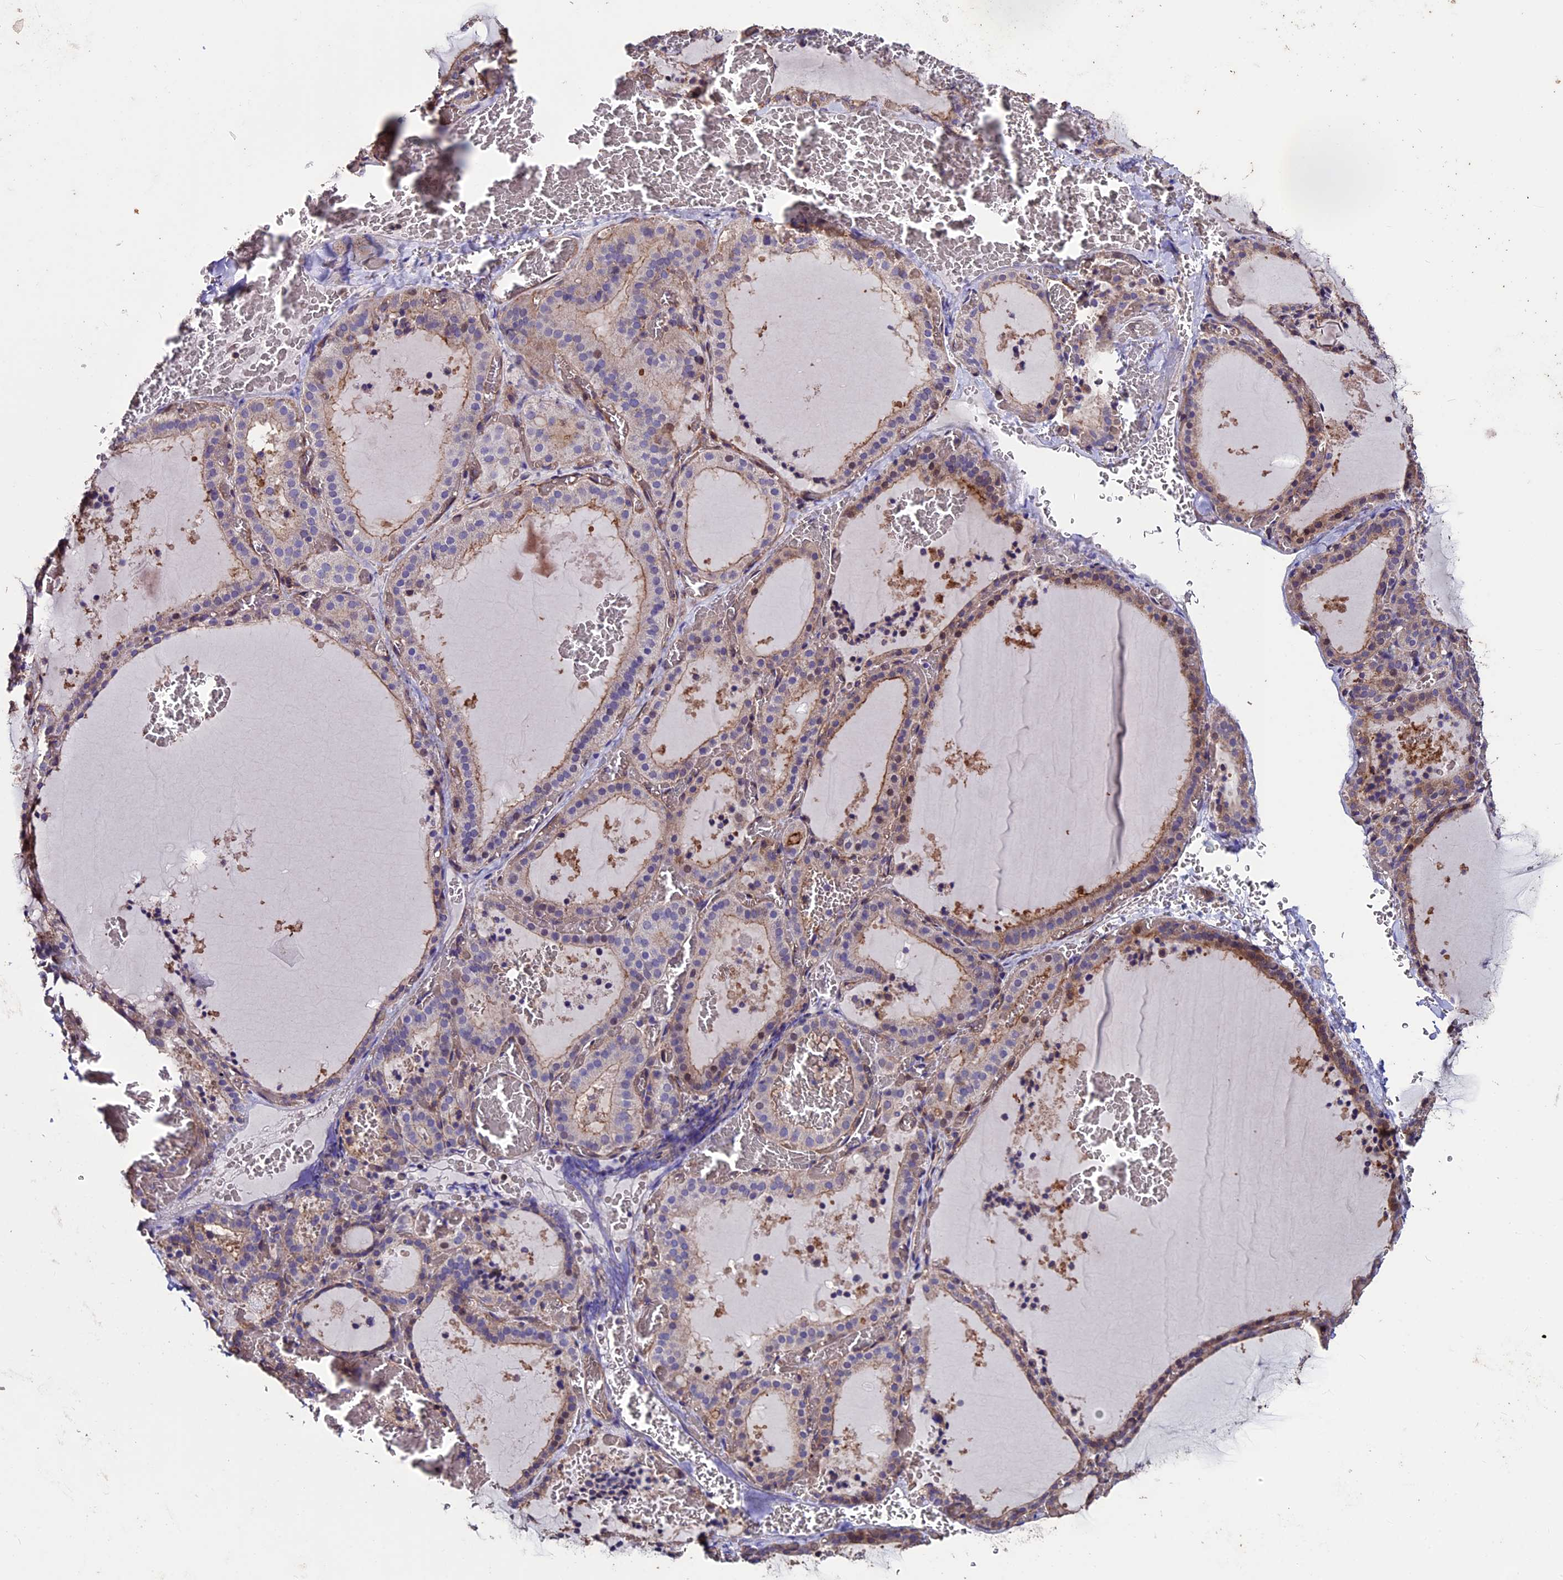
{"staining": {"intensity": "moderate", "quantity": "25%-75%", "location": "cytoplasmic/membranous"}, "tissue": "thyroid gland", "cell_type": "Glandular cells", "image_type": "normal", "snomed": [{"axis": "morphology", "description": "Normal tissue, NOS"}, {"axis": "topography", "description": "Thyroid gland"}], "caption": "Glandular cells reveal medium levels of moderate cytoplasmic/membranous expression in about 25%-75% of cells in normal thyroid gland.", "gene": "USB1", "patient": {"sex": "female", "age": 39}}